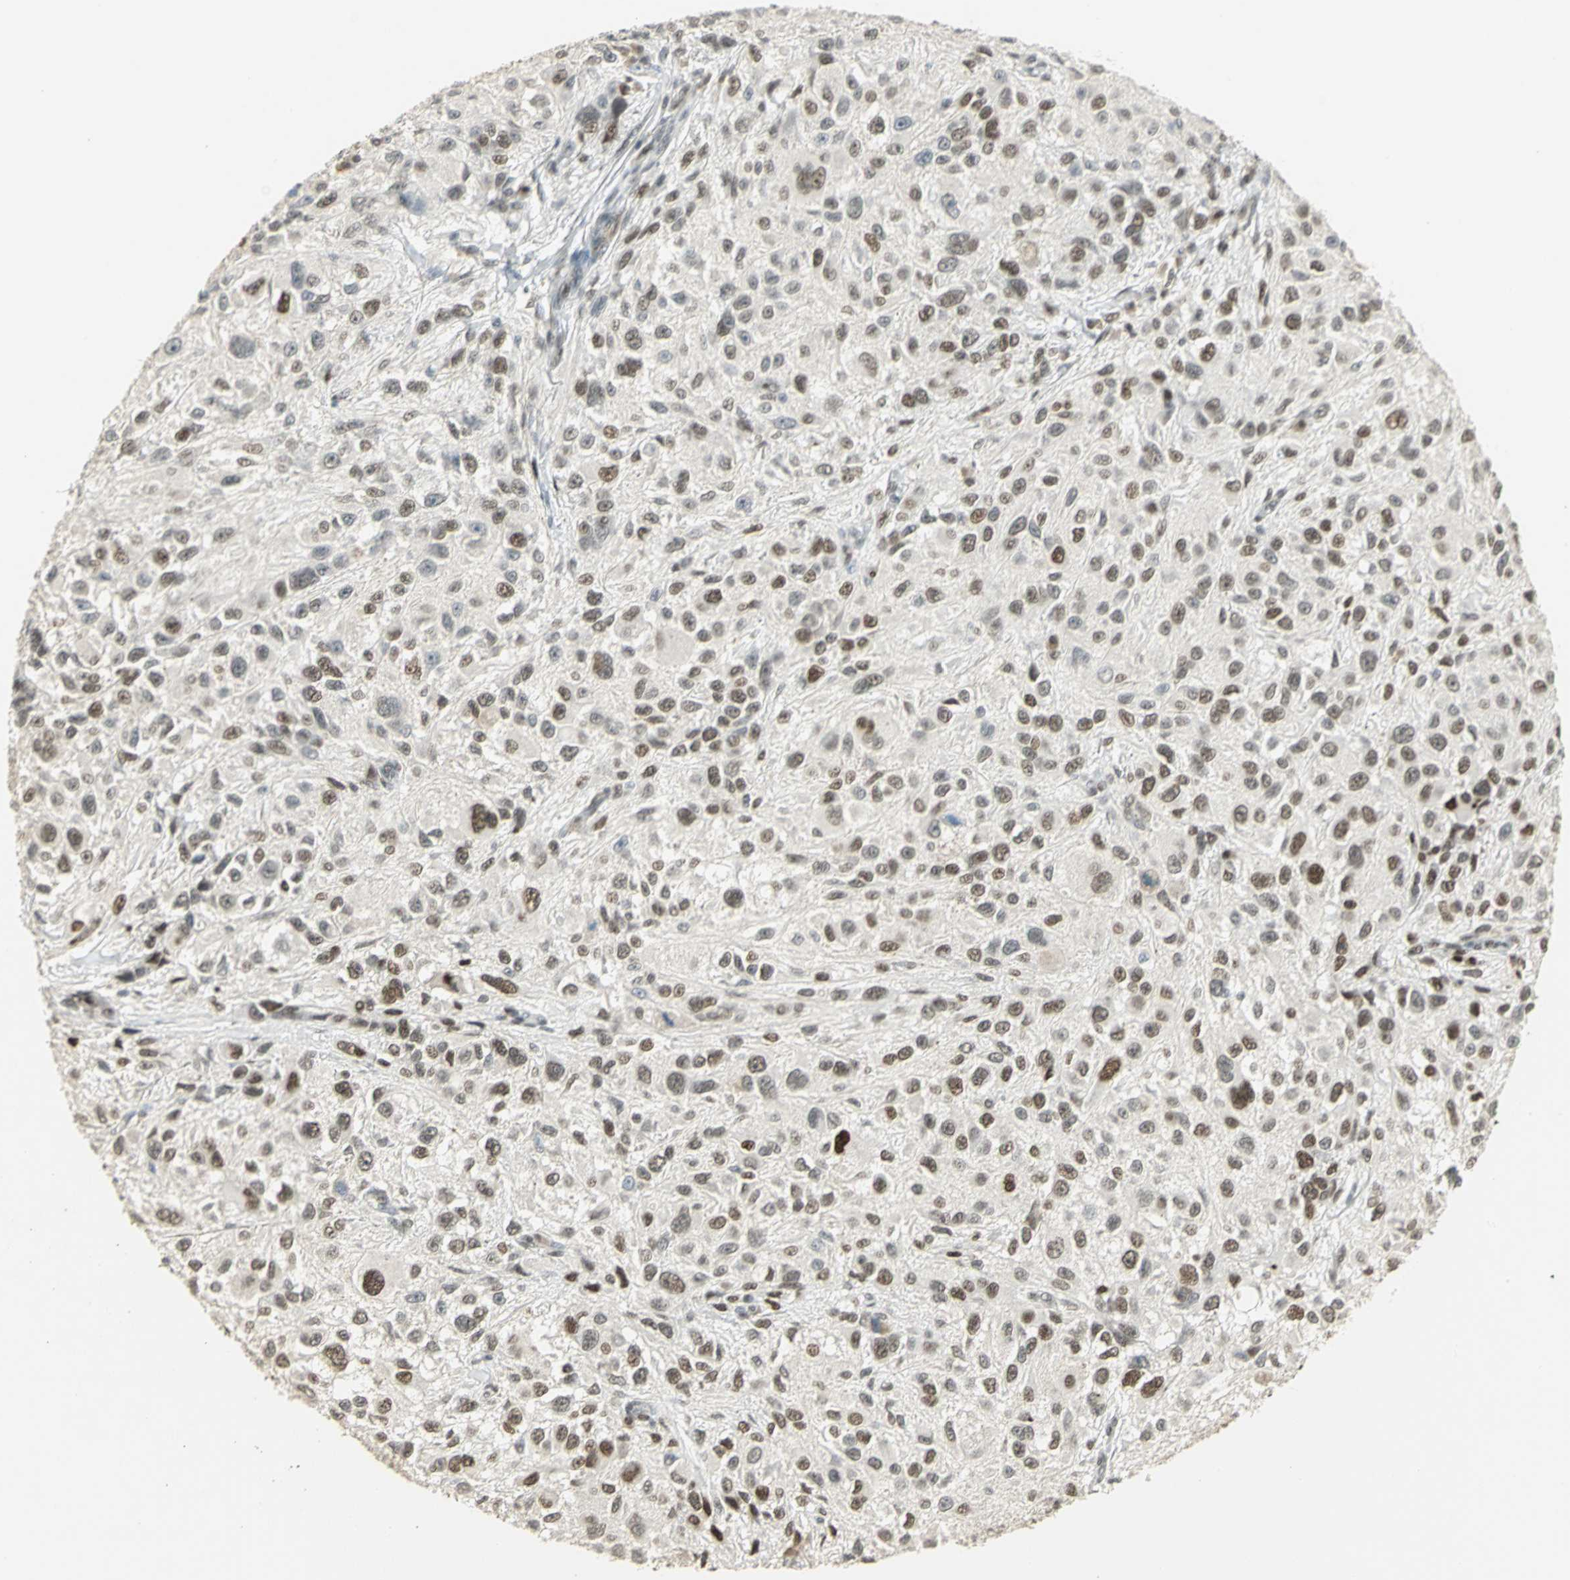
{"staining": {"intensity": "moderate", "quantity": "25%-75%", "location": "nuclear"}, "tissue": "melanoma", "cell_type": "Tumor cells", "image_type": "cancer", "snomed": [{"axis": "morphology", "description": "Necrosis, NOS"}, {"axis": "morphology", "description": "Malignant melanoma, NOS"}, {"axis": "topography", "description": "Skin"}], "caption": "Human melanoma stained for a protein (brown) exhibits moderate nuclear positive positivity in about 25%-75% of tumor cells.", "gene": "AK6", "patient": {"sex": "female", "age": 87}}